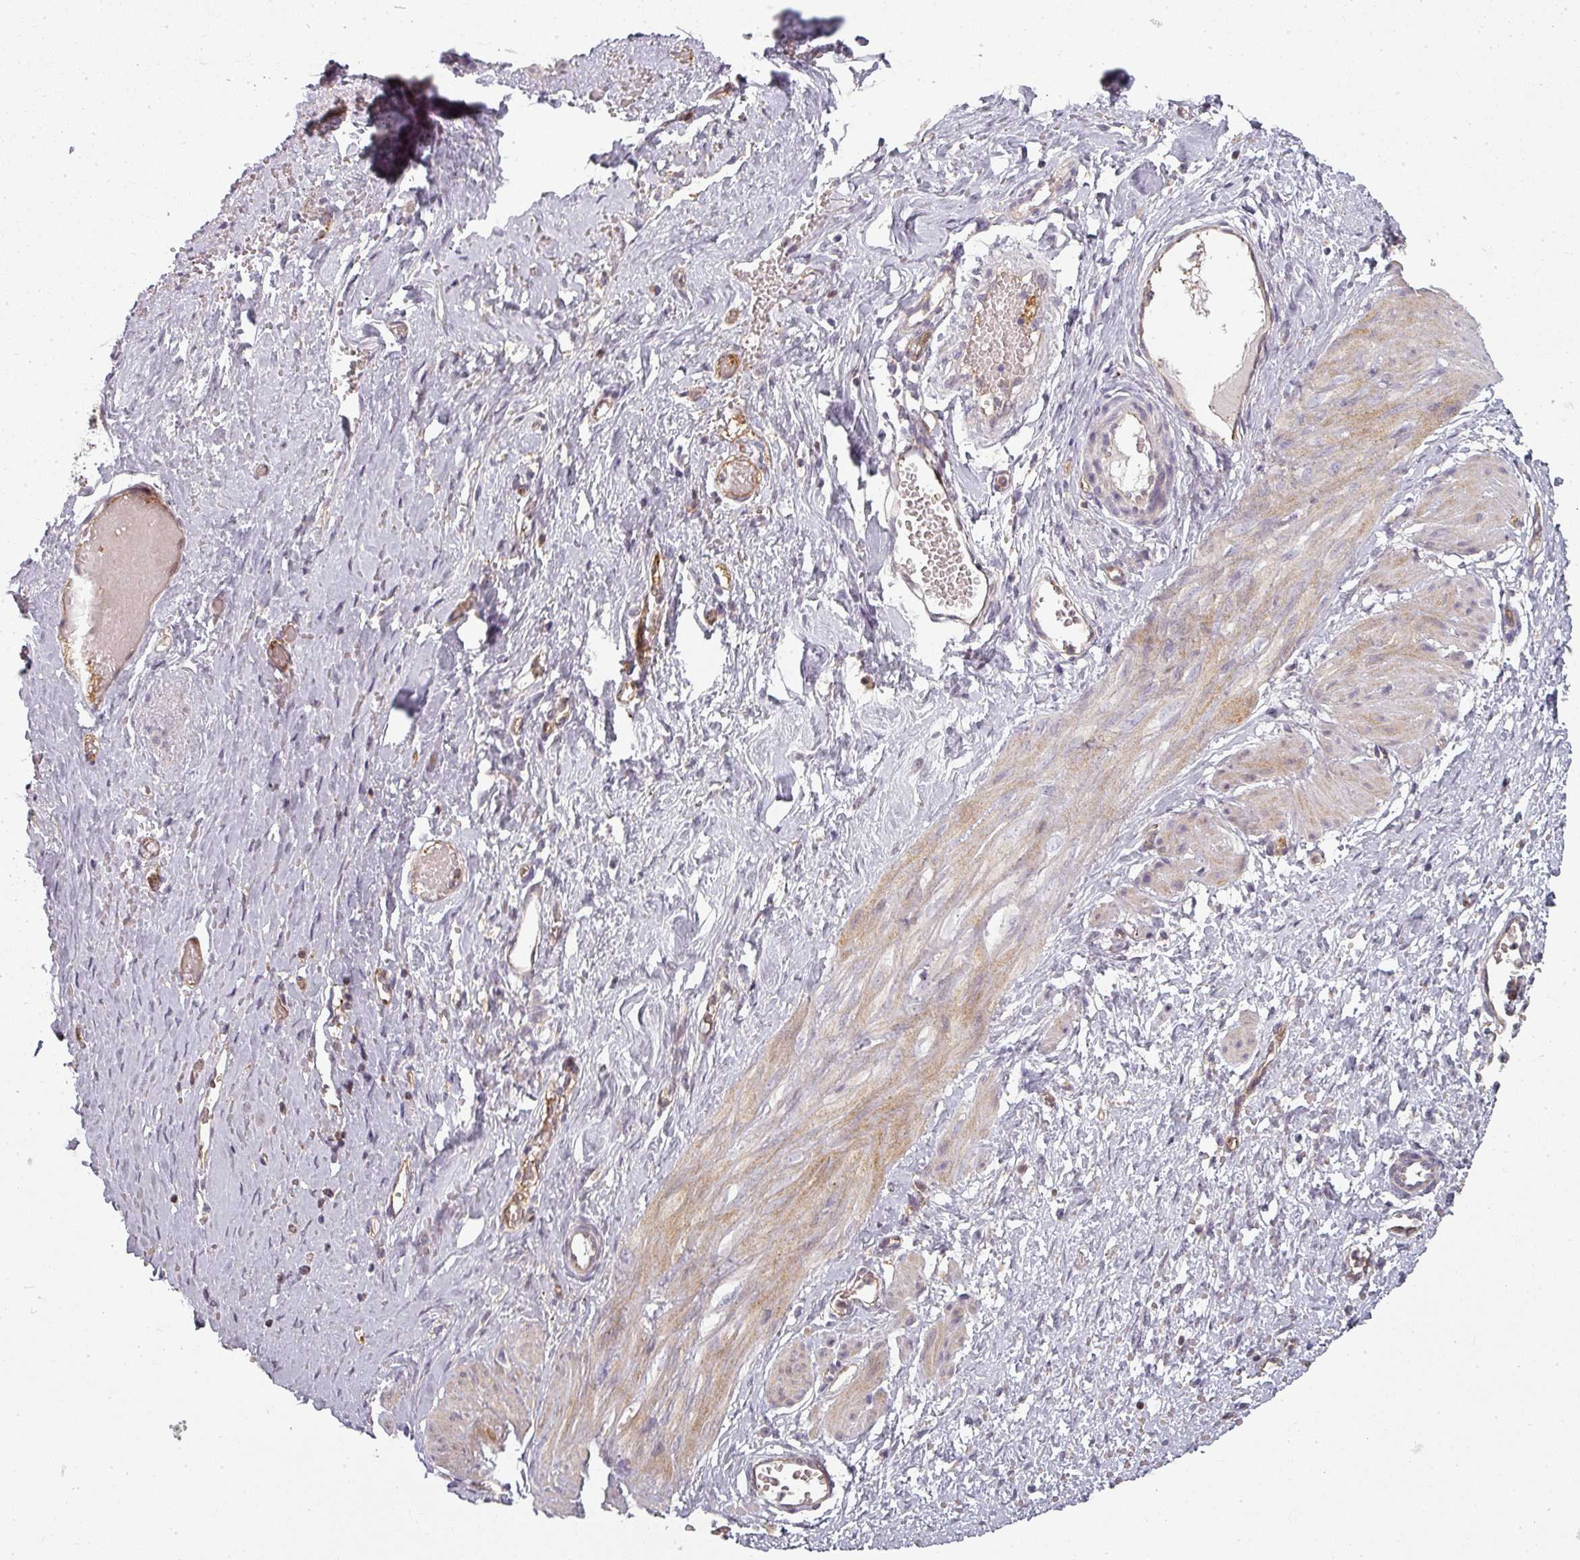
{"staining": {"intensity": "weak", "quantity": ">75%", "location": "cytoplasmic/membranous"}, "tissue": "smooth muscle", "cell_type": "Smooth muscle cells", "image_type": "normal", "snomed": [{"axis": "morphology", "description": "Normal tissue, NOS"}, {"axis": "topography", "description": "Endometrium"}], "caption": "Immunohistochemistry image of unremarkable human smooth muscle stained for a protein (brown), which exhibits low levels of weak cytoplasmic/membranous expression in approximately >75% of smooth muscle cells.", "gene": "CLIC1", "patient": {"sex": "female", "age": 33}}